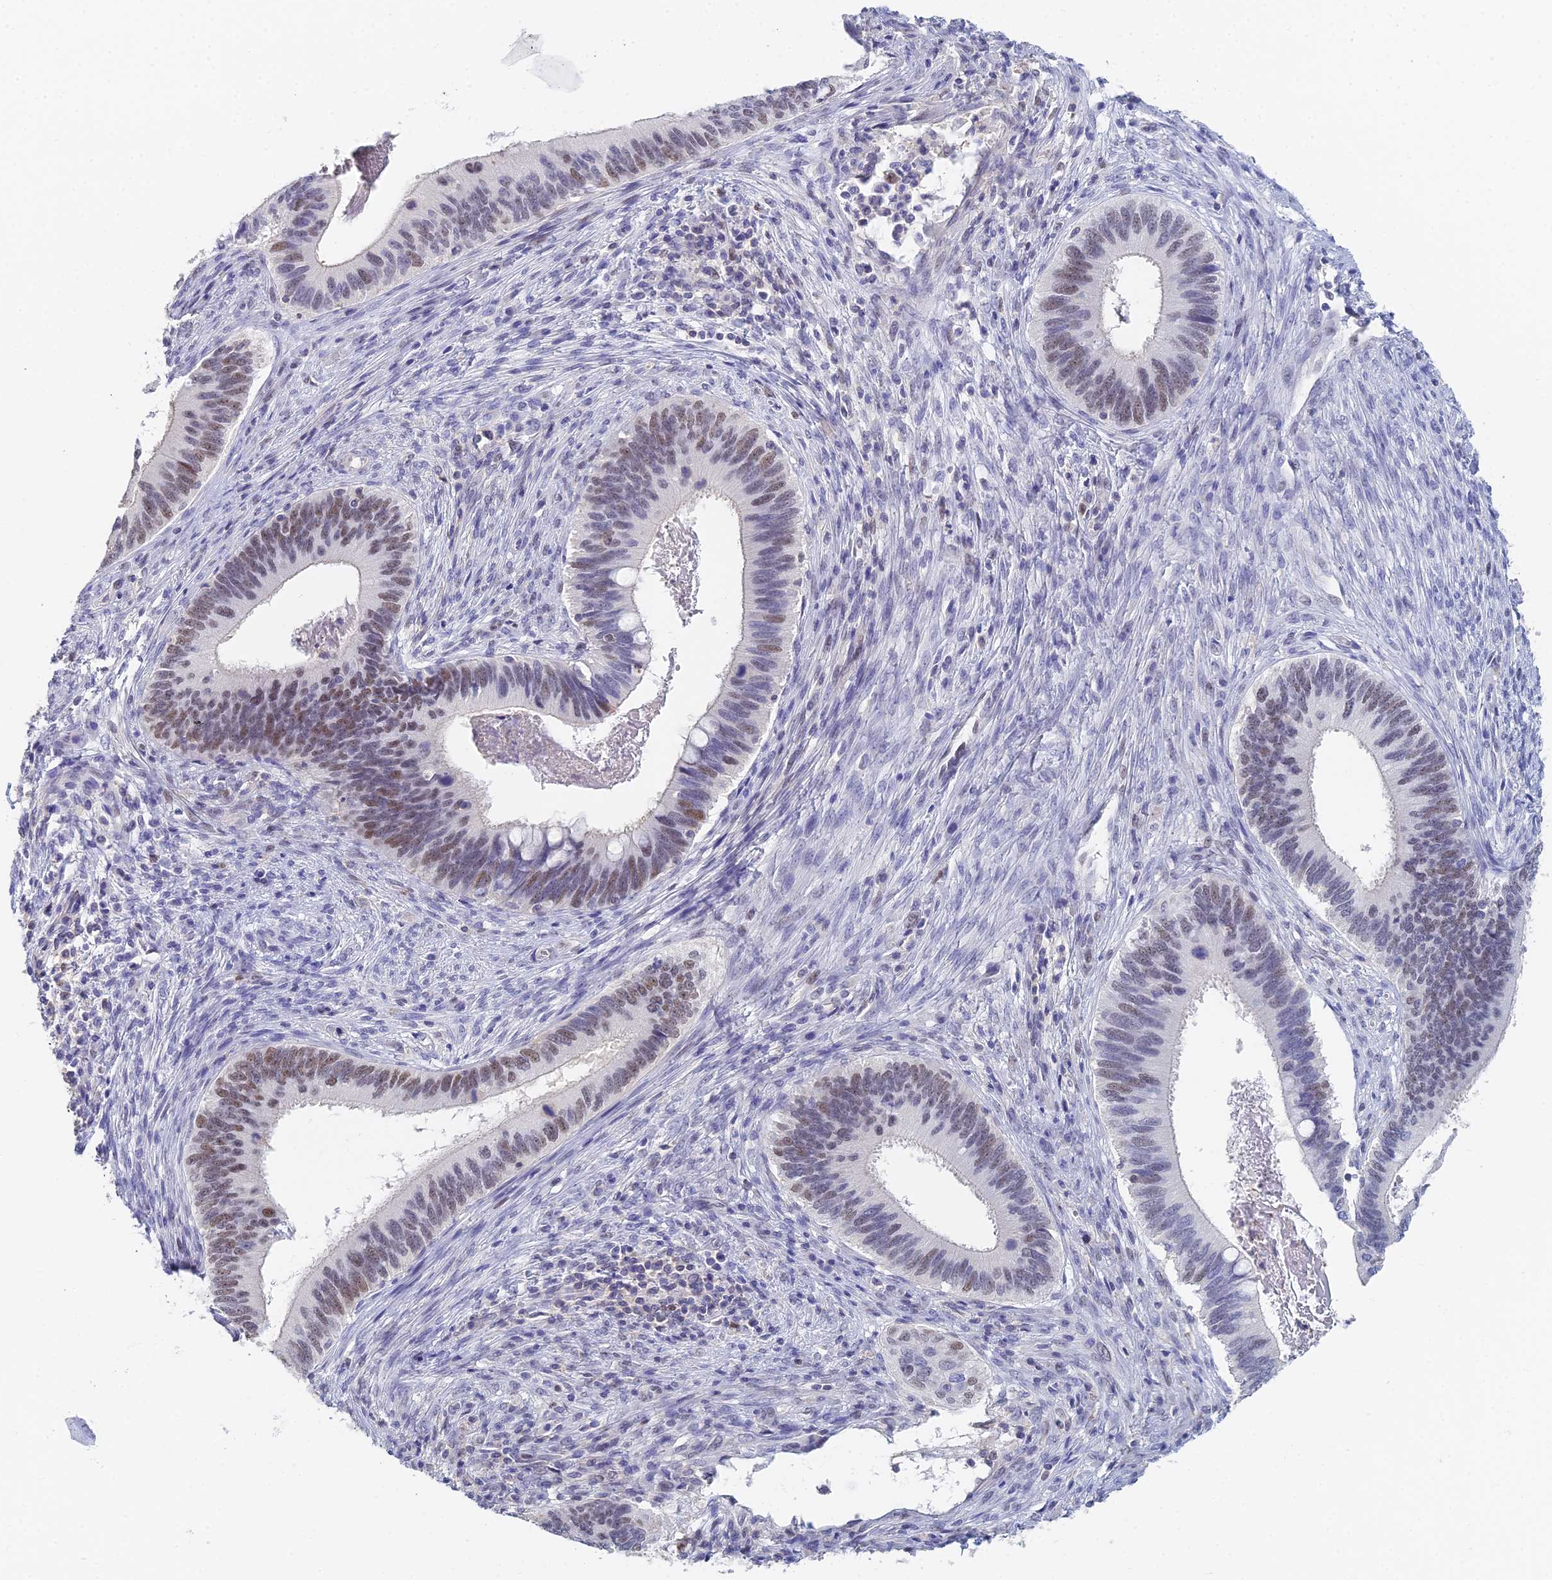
{"staining": {"intensity": "moderate", "quantity": "25%-75%", "location": "nuclear"}, "tissue": "cervical cancer", "cell_type": "Tumor cells", "image_type": "cancer", "snomed": [{"axis": "morphology", "description": "Adenocarcinoma, NOS"}, {"axis": "topography", "description": "Cervix"}], "caption": "The micrograph reveals immunohistochemical staining of cervical cancer (adenocarcinoma). There is moderate nuclear staining is appreciated in approximately 25%-75% of tumor cells.", "gene": "MCM2", "patient": {"sex": "female", "age": 42}}